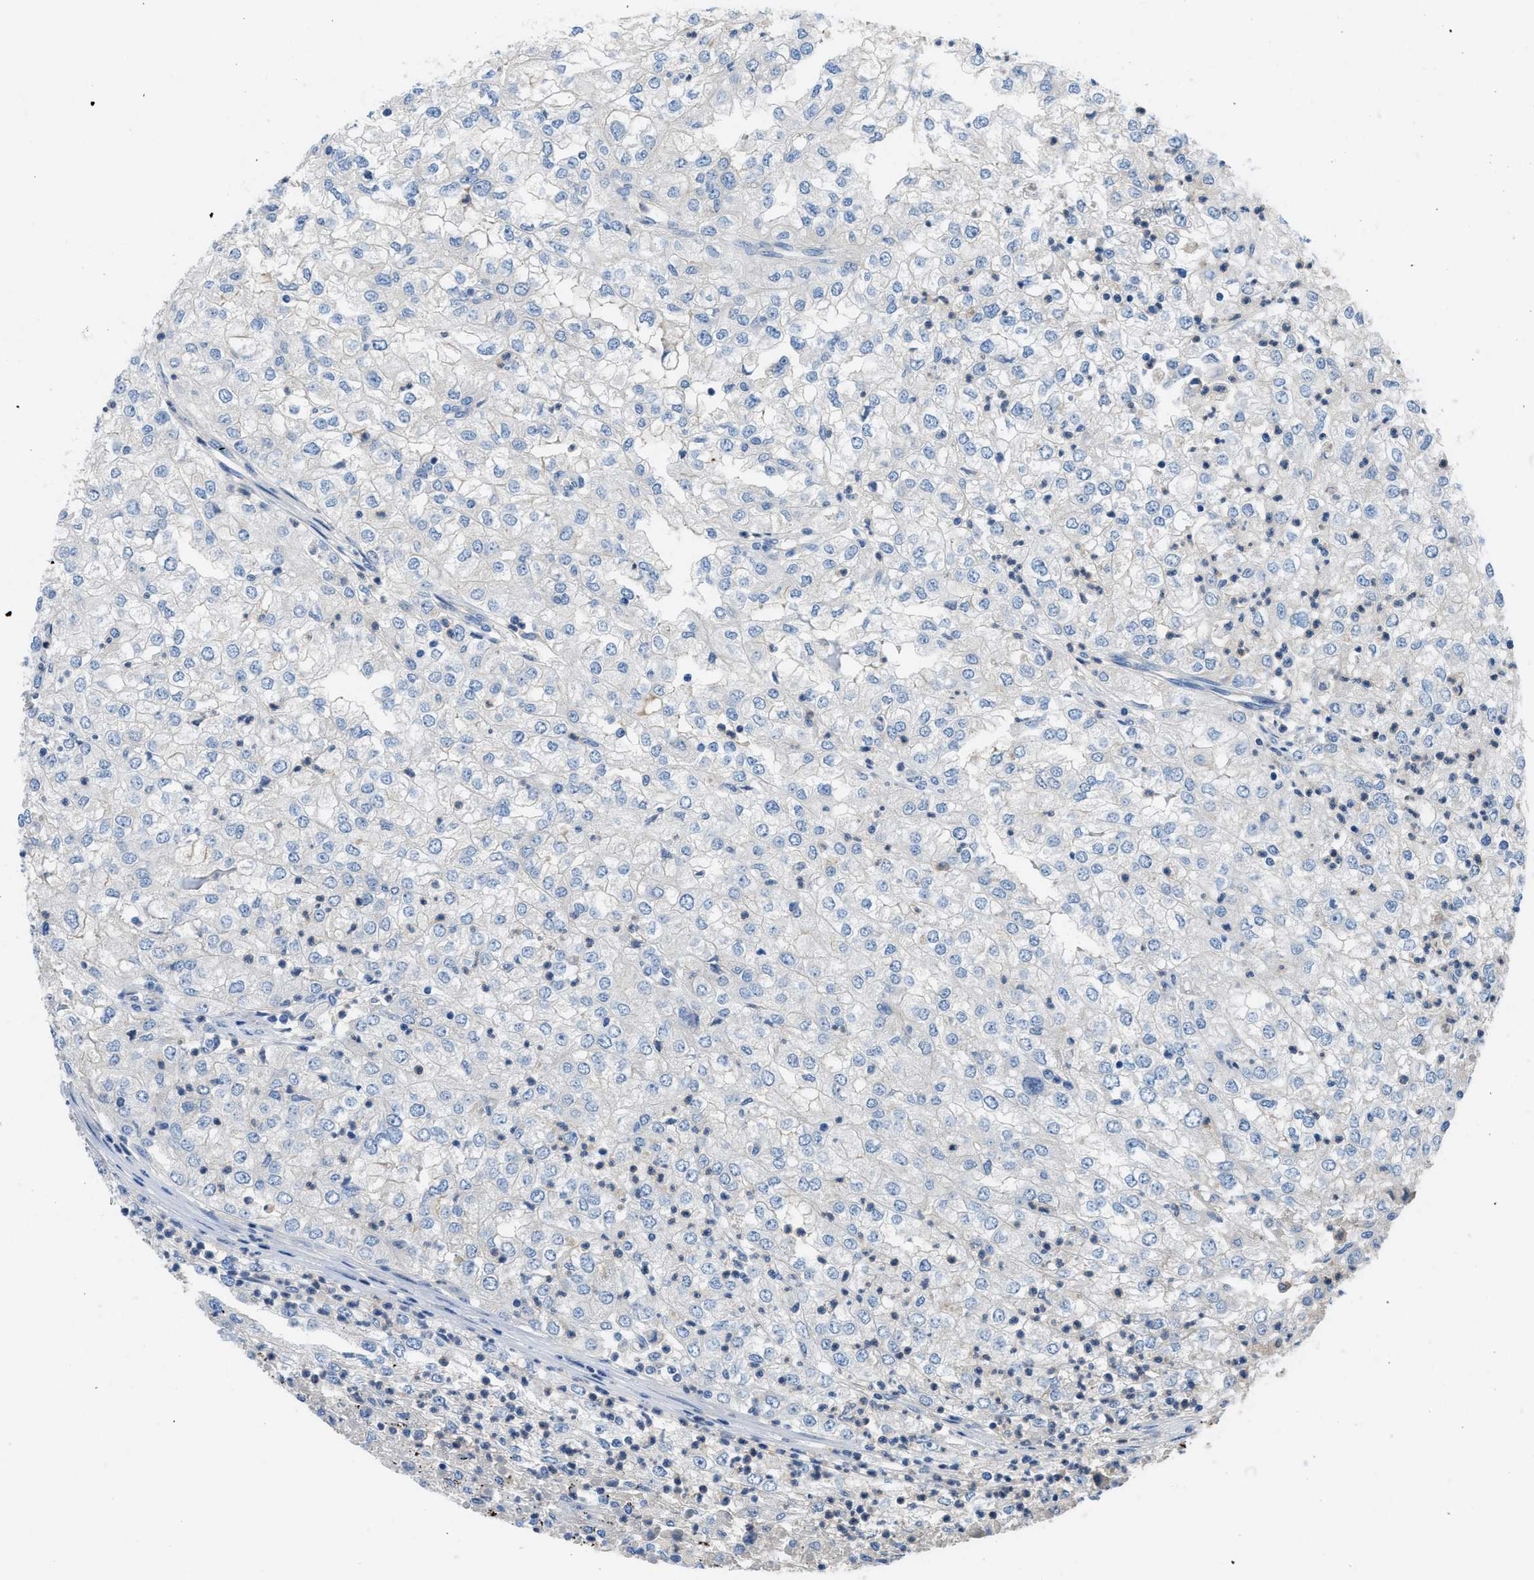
{"staining": {"intensity": "negative", "quantity": "none", "location": "none"}, "tissue": "renal cancer", "cell_type": "Tumor cells", "image_type": "cancer", "snomed": [{"axis": "morphology", "description": "Adenocarcinoma, NOS"}, {"axis": "topography", "description": "Kidney"}], "caption": "Renal cancer stained for a protein using immunohistochemistry (IHC) displays no staining tumor cells.", "gene": "PGR", "patient": {"sex": "female", "age": 54}}